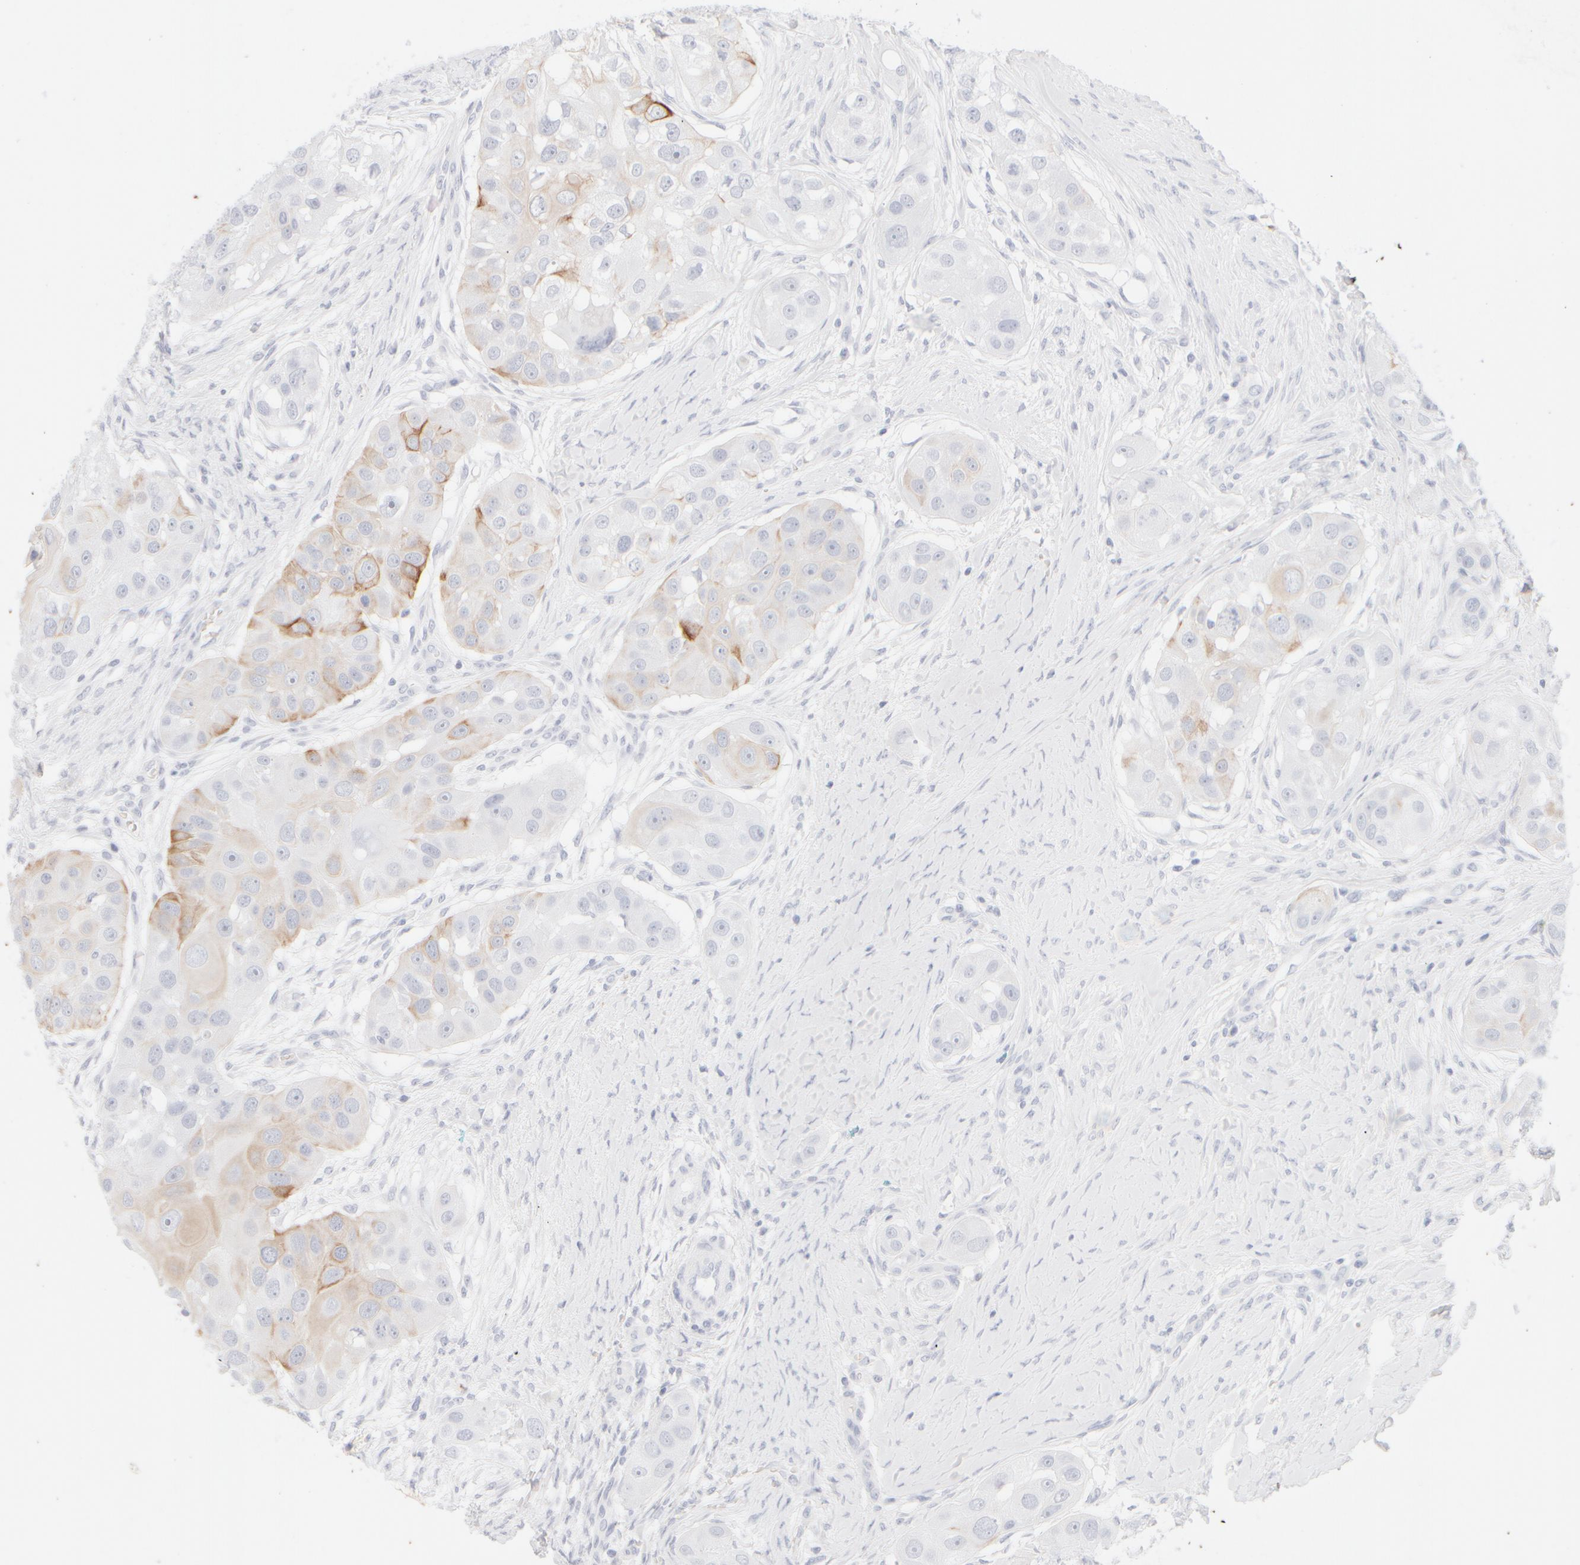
{"staining": {"intensity": "moderate", "quantity": "<25%", "location": "cytoplasmic/membranous"}, "tissue": "head and neck cancer", "cell_type": "Tumor cells", "image_type": "cancer", "snomed": [{"axis": "morphology", "description": "Normal tissue, NOS"}, {"axis": "morphology", "description": "Squamous cell carcinoma, NOS"}, {"axis": "topography", "description": "Skeletal muscle"}, {"axis": "topography", "description": "Head-Neck"}], "caption": "Immunohistochemistry (IHC) (DAB (3,3'-diaminobenzidine)) staining of head and neck squamous cell carcinoma reveals moderate cytoplasmic/membranous protein expression in approximately <25% of tumor cells.", "gene": "KRT15", "patient": {"sex": "male", "age": 51}}